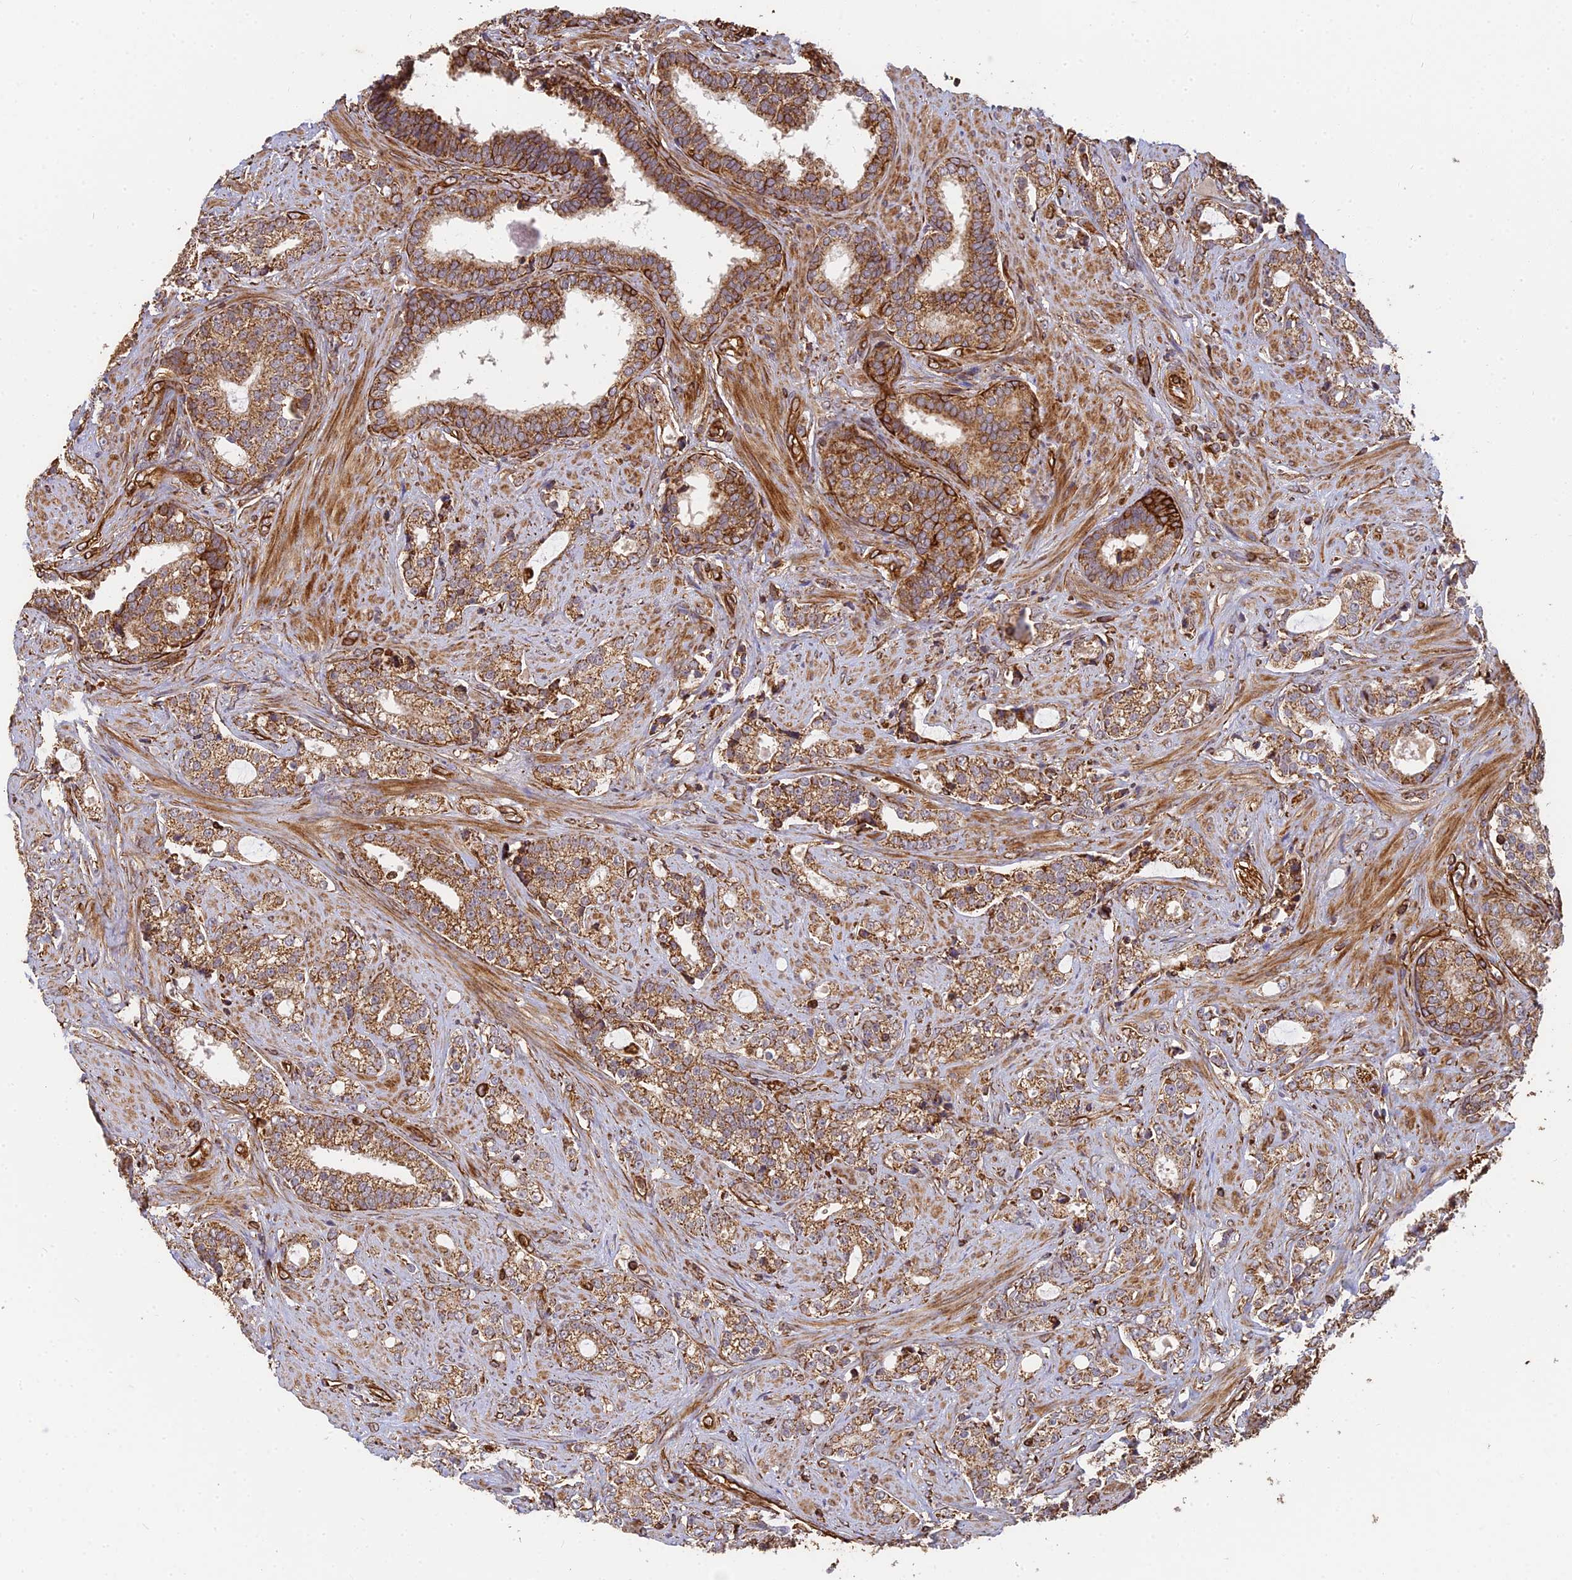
{"staining": {"intensity": "moderate", "quantity": ">75%", "location": "cytoplasmic/membranous"}, "tissue": "prostate cancer", "cell_type": "Tumor cells", "image_type": "cancer", "snomed": [{"axis": "morphology", "description": "Adenocarcinoma, High grade"}, {"axis": "topography", "description": "Prostate and seminal vesicle, NOS"}], "caption": "A micrograph of adenocarcinoma (high-grade) (prostate) stained for a protein displays moderate cytoplasmic/membranous brown staining in tumor cells.", "gene": "DSTYK", "patient": {"sex": "male", "age": 67}}